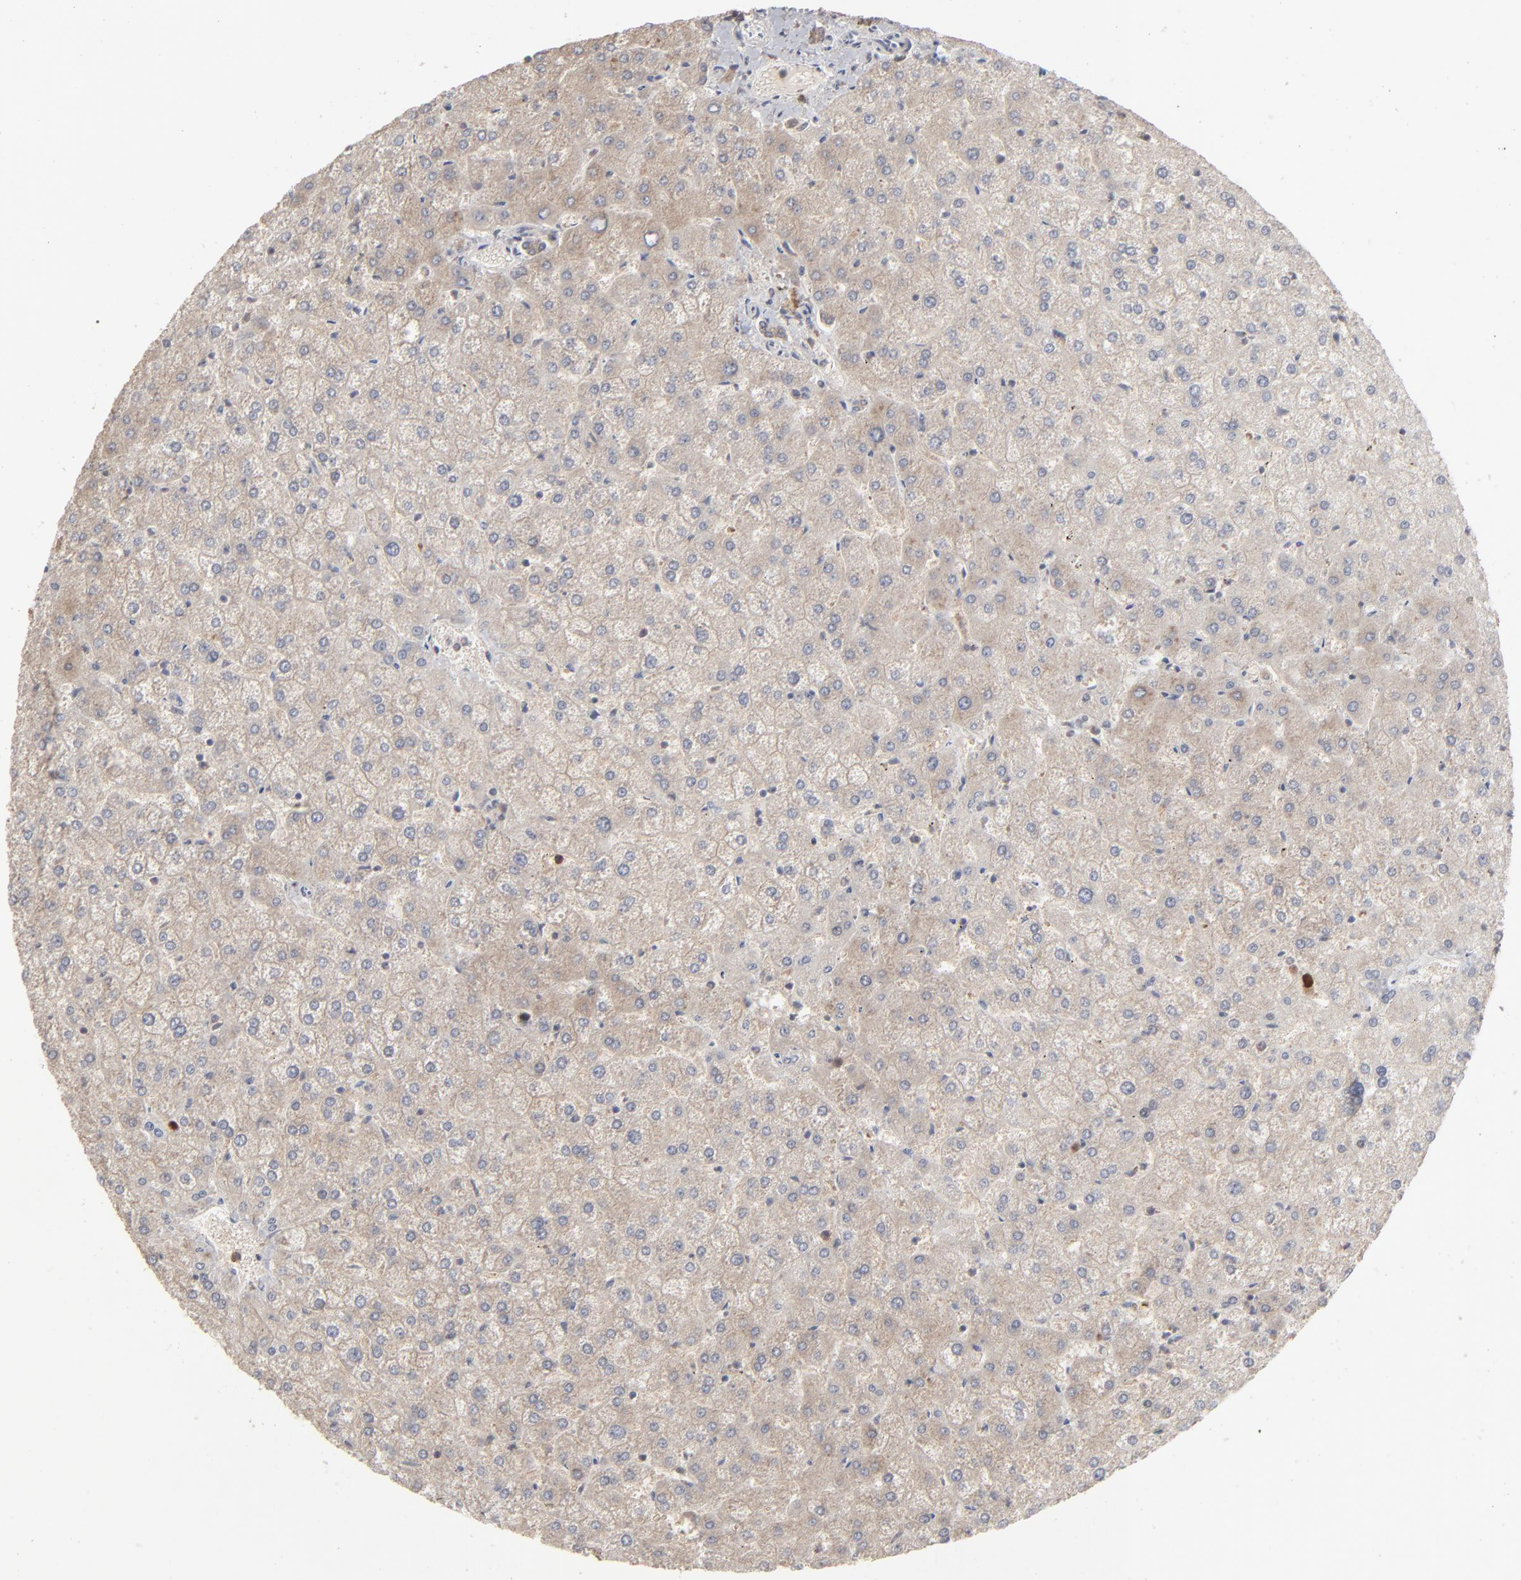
{"staining": {"intensity": "moderate", "quantity": ">75%", "location": "cytoplasmic/membranous"}, "tissue": "liver", "cell_type": "Cholangiocytes", "image_type": "normal", "snomed": [{"axis": "morphology", "description": "Normal tissue, NOS"}, {"axis": "topography", "description": "Liver"}], "caption": "IHC (DAB (3,3'-diaminobenzidine)) staining of unremarkable human liver shows moderate cytoplasmic/membranous protein positivity in about >75% of cholangiocytes. Using DAB (brown) and hematoxylin (blue) stains, captured at high magnification using brightfield microscopy.", "gene": "NME1", "patient": {"sex": "female", "age": 32}}